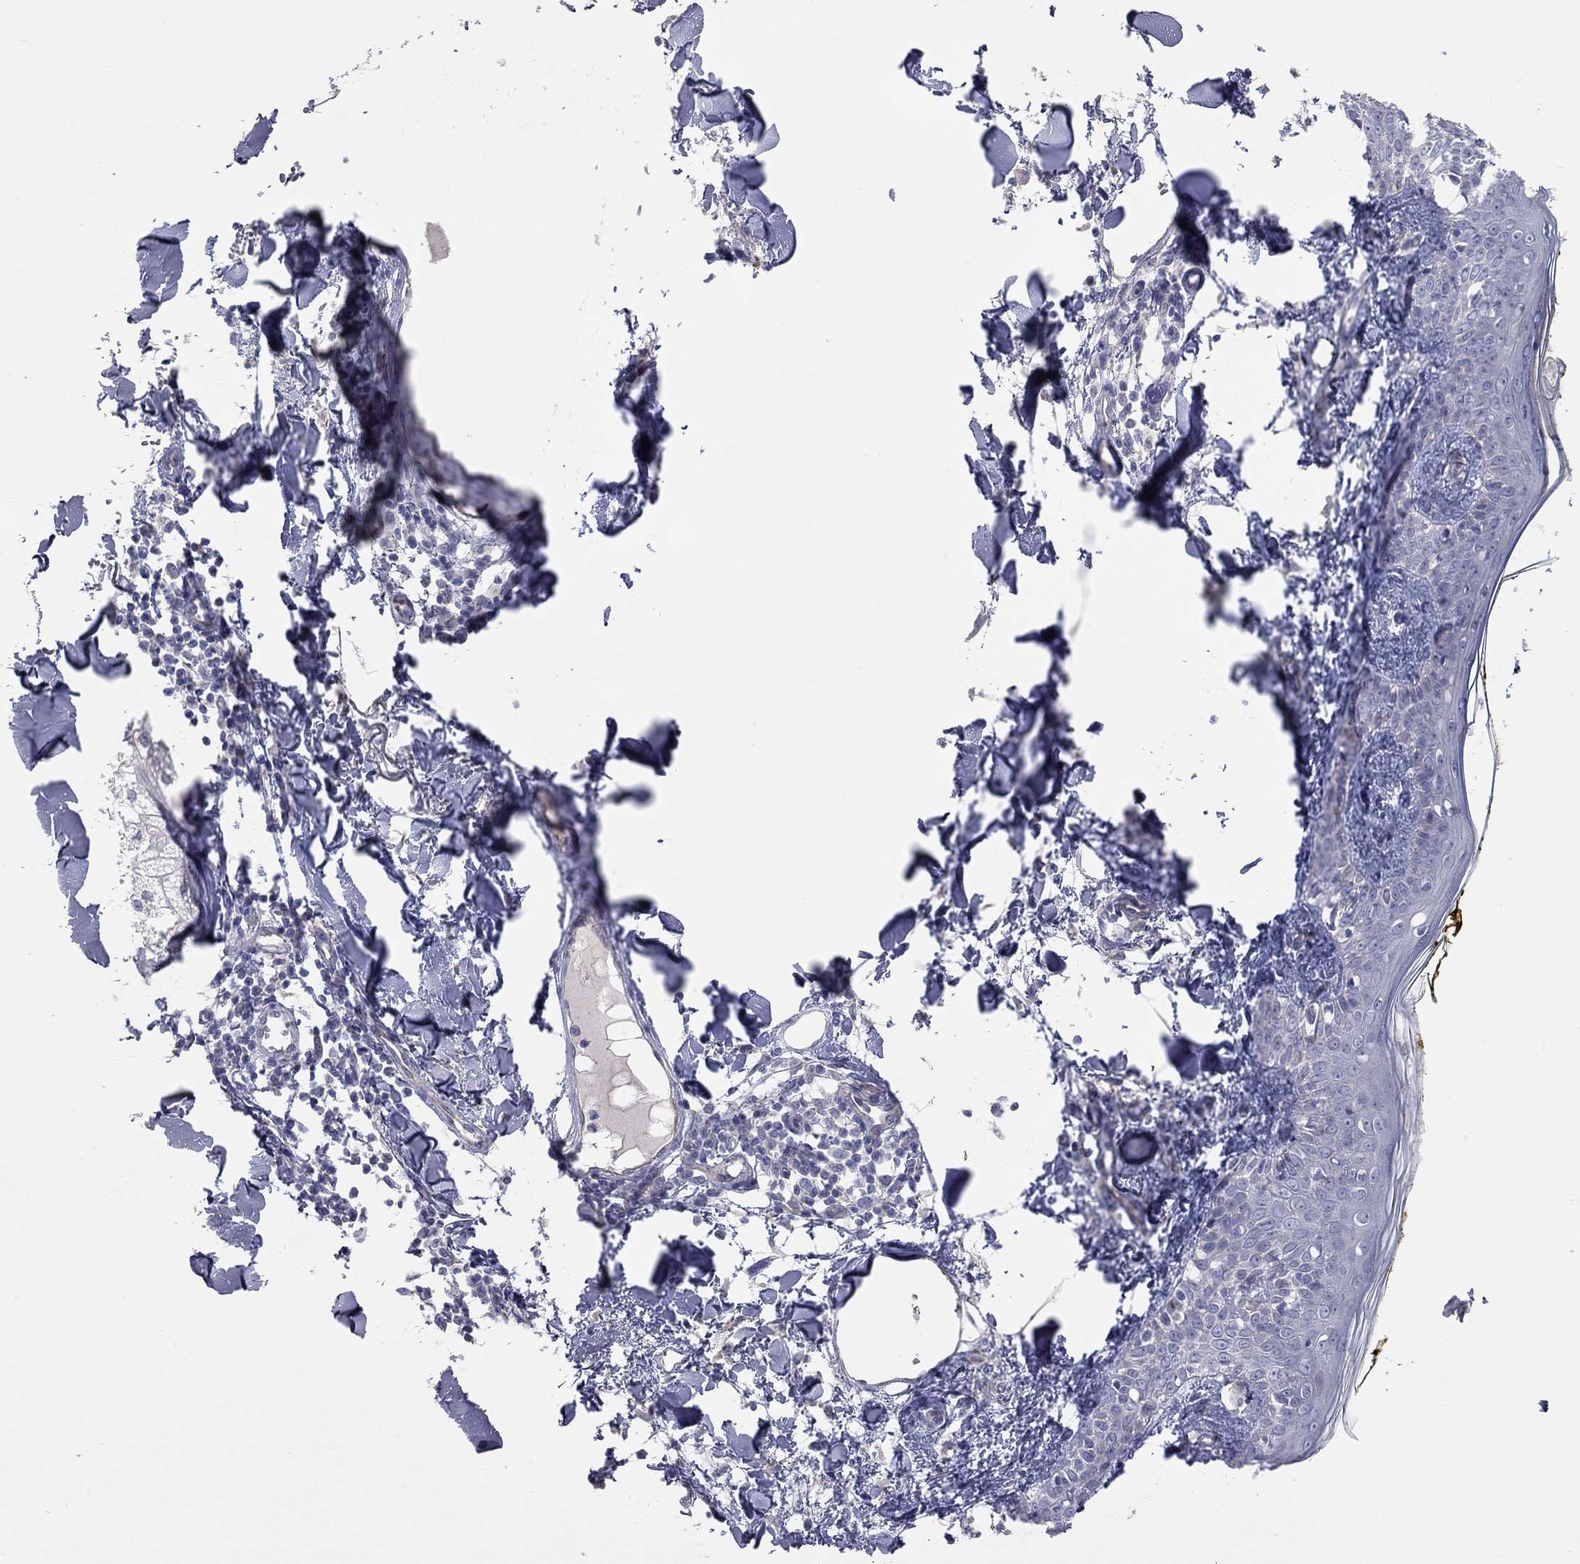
{"staining": {"intensity": "negative", "quantity": "none", "location": "none"}, "tissue": "skin", "cell_type": "Fibroblasts", "image_type": "normal", "snomed": [{"axis": "morphology", "description": "Normal tissue, NOS"}, {"axis": "topography", "description": "Skin"}], "caption": "There is no significant expression in fibroblasts of skin. Brightfield microscopy of immunohistochemistry stained with DAB (3,3'-diaminobenzidine) (brown) and hematoxylin (blue), captured at high magnification.", "gene": "KCNB1", "patient": {"sex": "male", "age": 76}}